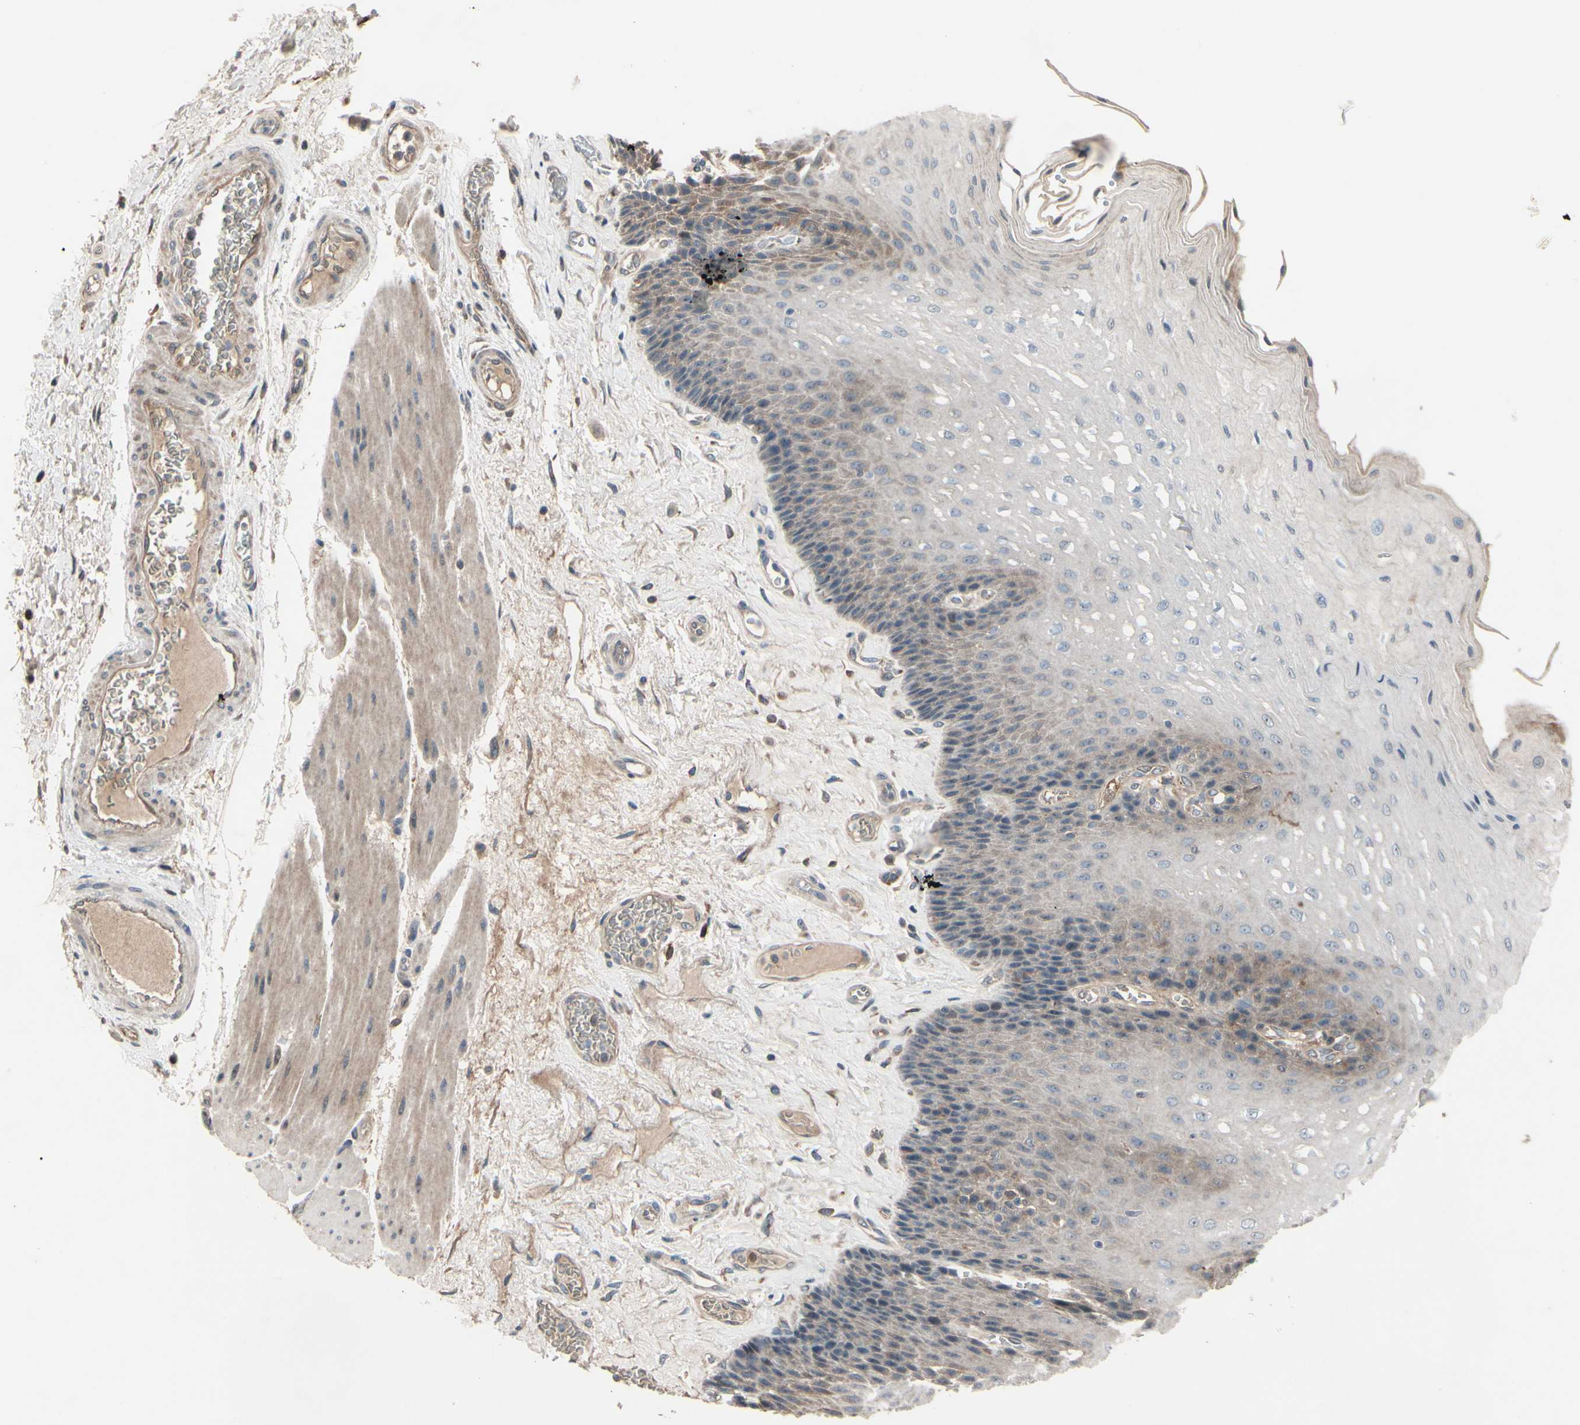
{"staining": {"intensity": "weak", "quantity": "25%-75%", "location": "cytoplasmic/membranous"}, "tissue": "esophagus", "cell_type": "Squamous epithelial cells", "image_type": "normal", "snomed": [{"axis": "morphology", "description": "Normal tissue, NOS"}, {"axis": "topography", "description": "Esophagus"}], "caption": "Weak cytoplasmic/membranous expression for a protein is present in approximately 25%-75% of squamous epithelial cells of benign esophagus using IHC.", "gene": "SNX29", "patient": {"sex": "female", "age": 72}}